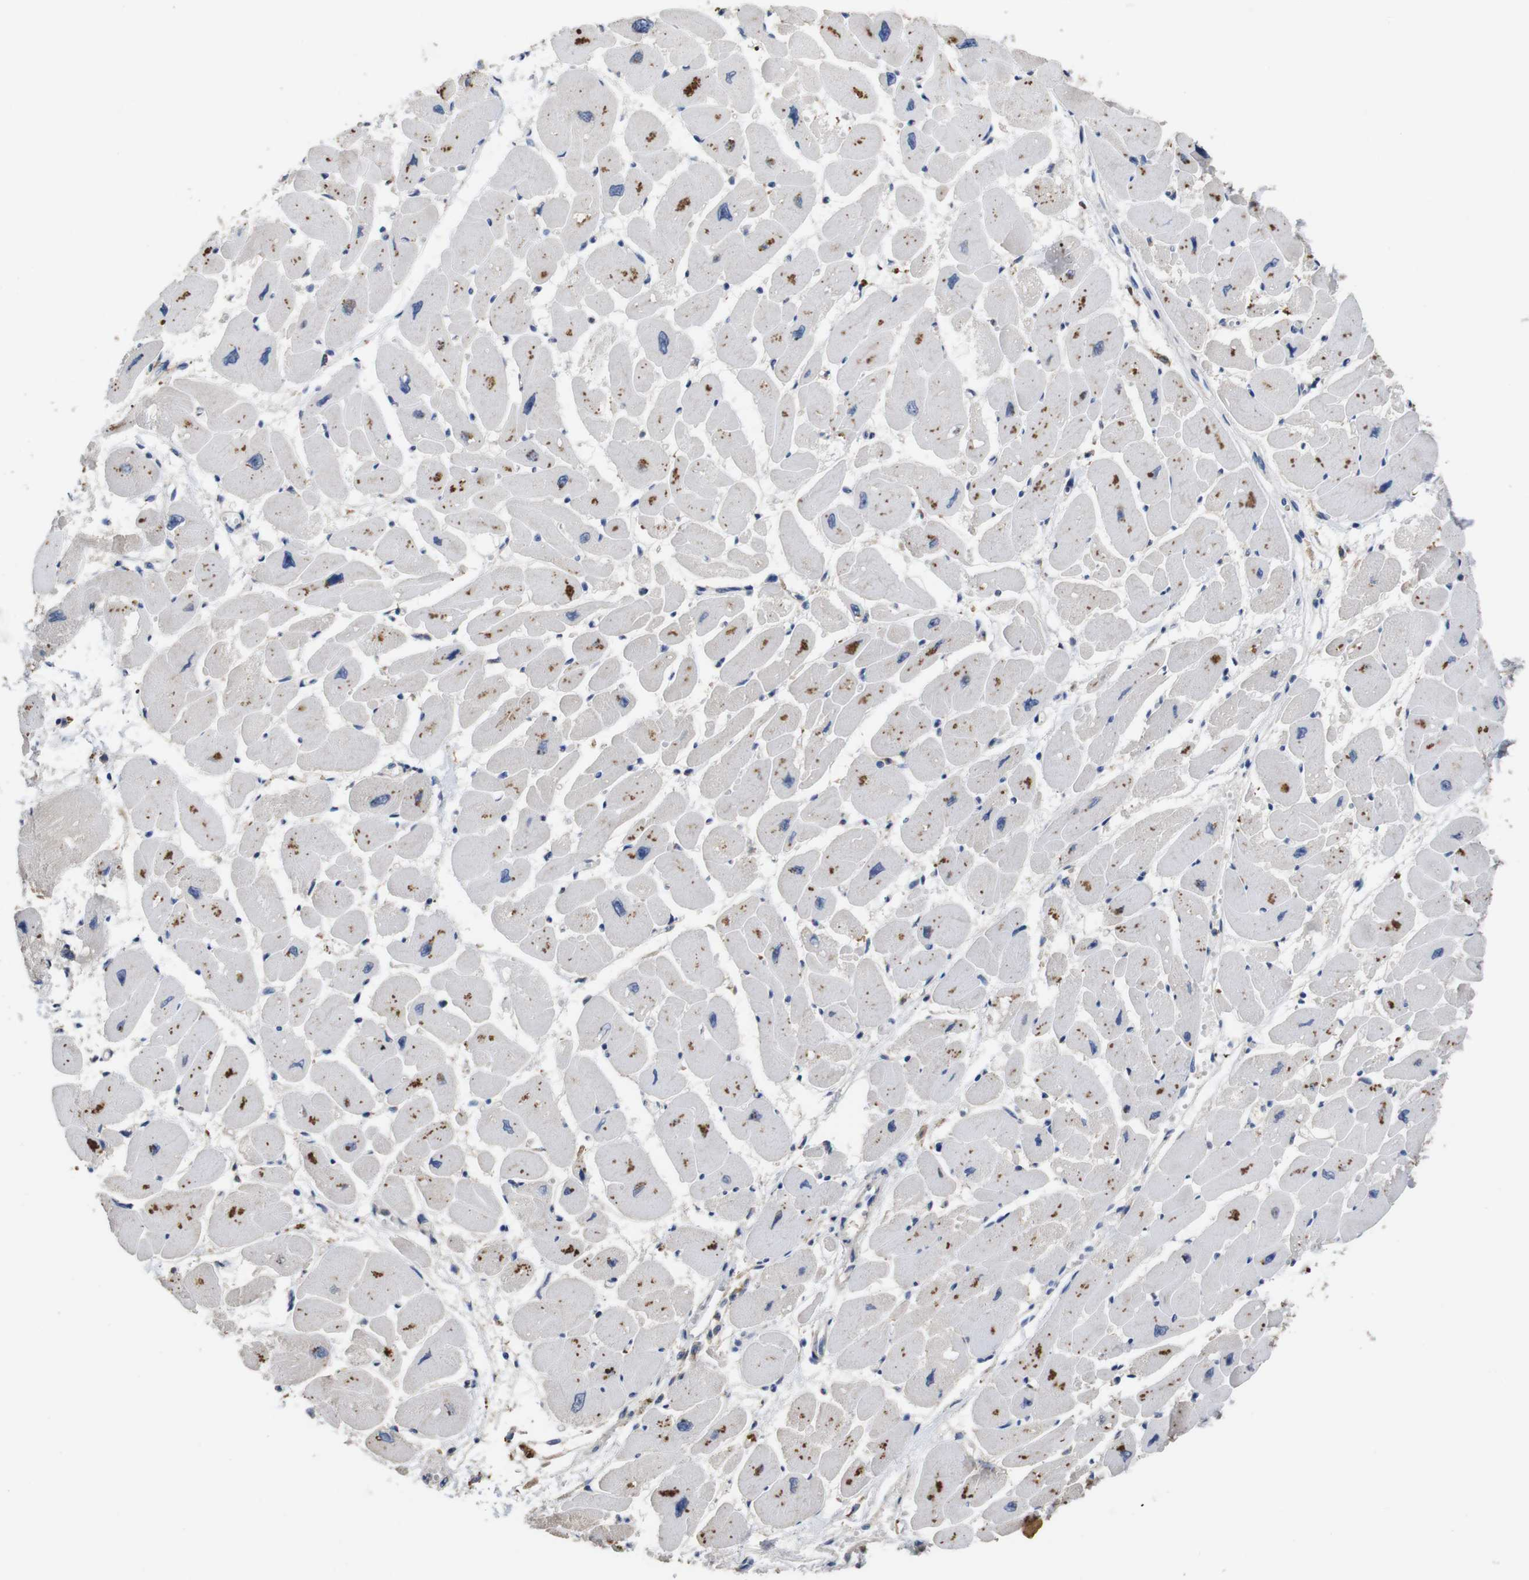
{"staining": {"intensity": "moderate", "quantity": ">75%", "location": "cytoplasmic/membranous"}, "tissue": "heart muscle", "cell_type": "Cardiomyocytes", "image_type": "normal", "snomed": [{"axis": "morphology", "description": "Normal tissue, NOS"}, {"axis": "topography", "description": "Heart"}], "caption": "Protein analysis of normal heart muscle demonstrates moderate cytoplasmic/membranous positivity in about >75% of cardiomyocytes.", "gene": "ARHGAP24", "patient": {"sex": "female", "age": 54}}